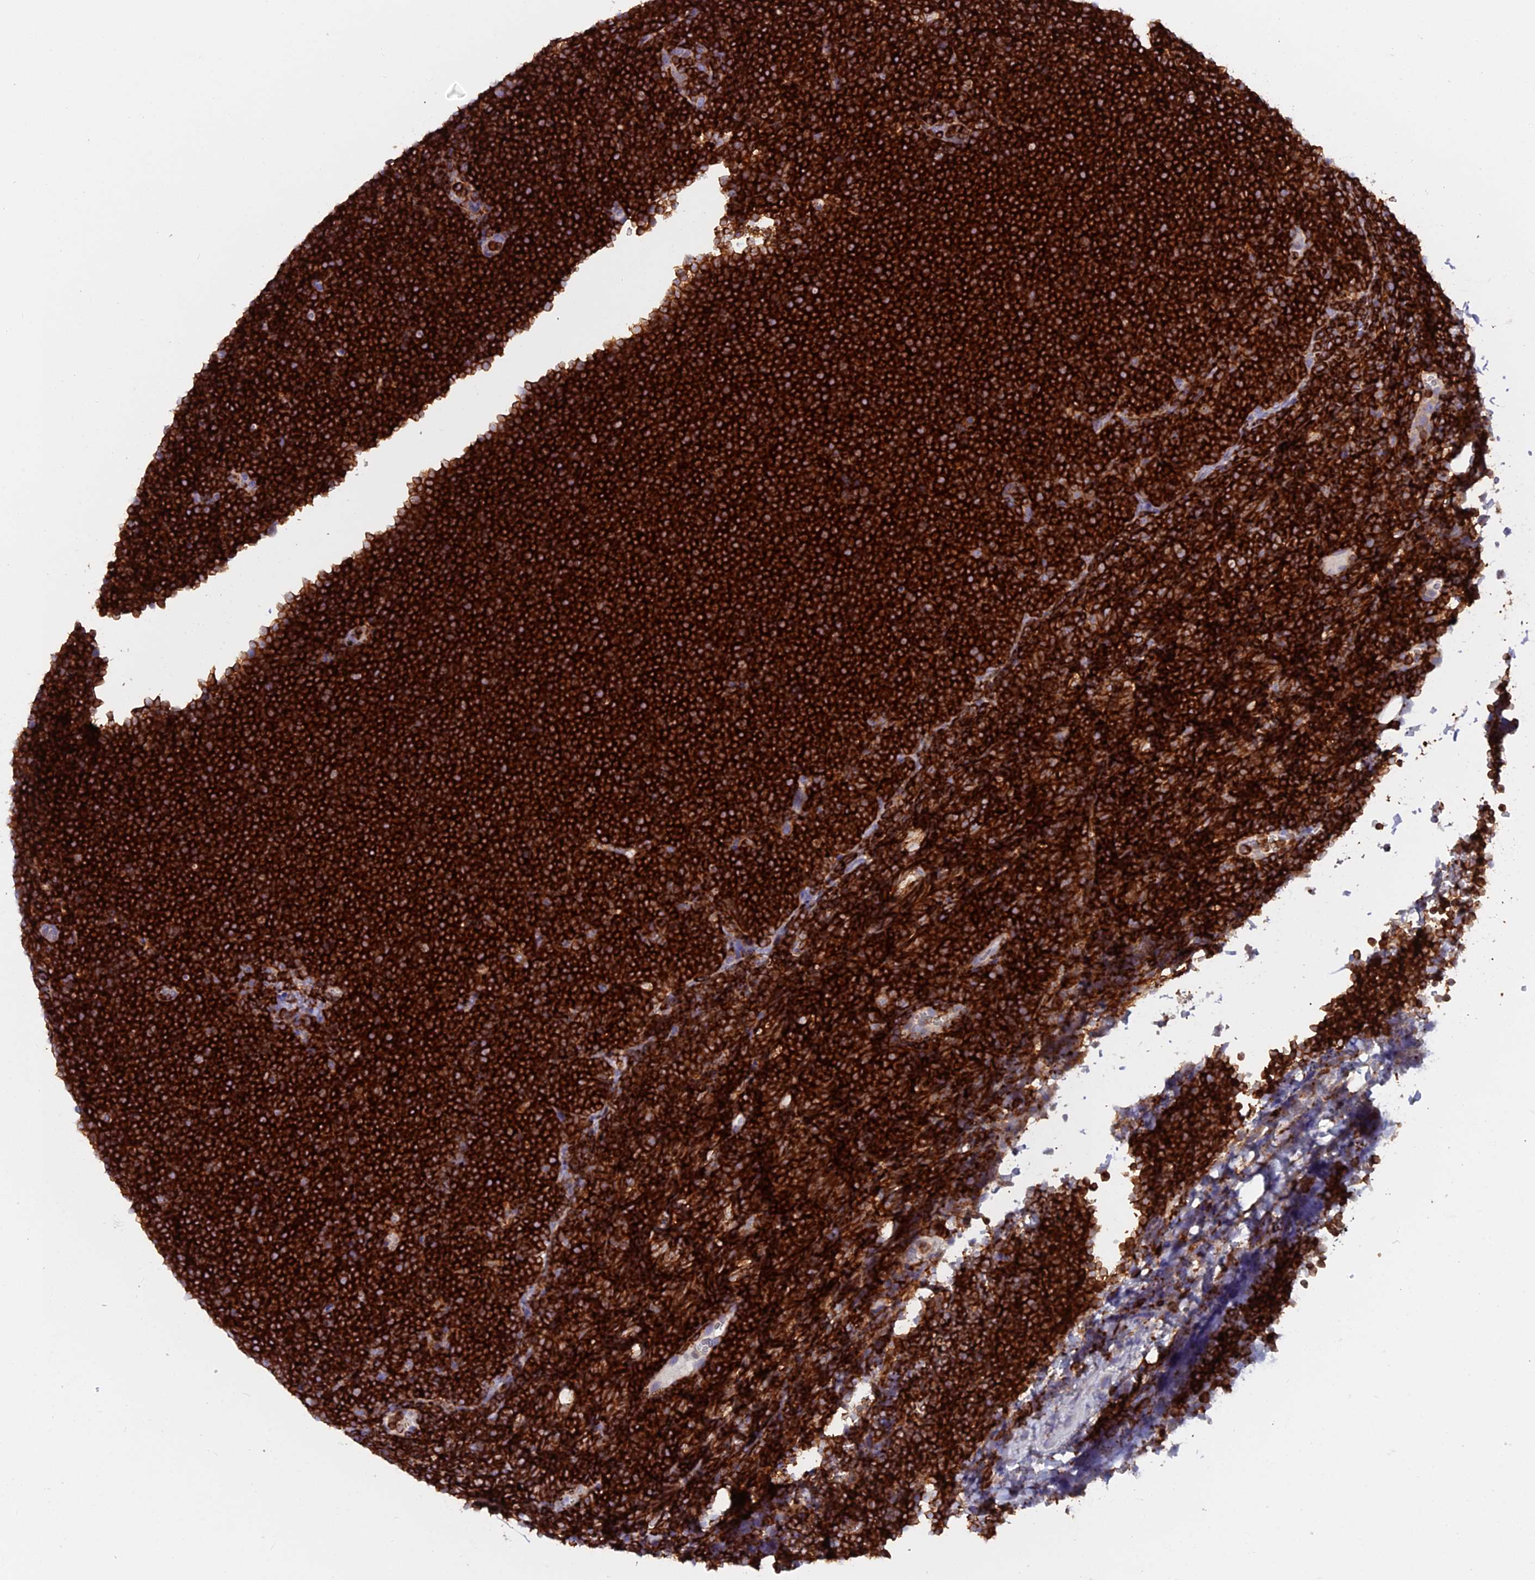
{"staining": {"intensity": "strong", "quantity": ">75%", "location": "cytoplasmic/membranous"}, "tissue": "lymphoma", "cell_type": "Tumor cells", "image_type": "cancer", "snomed": [{"axis": "morphology", "description": "Malignant lymphoma, non-Hodgkin's type, High grade"}, {"axis": "topography", "description": "Lymph node"}], "caption": "Immunohistochemical staining of lymphoma exhibits high levels of strong cytoplasmic/membranous staining in approximately >75% of tumor cells. (DAB (3,3'-diaminobenzidine) IHC with brightfield microscopy, high magnification).", "gene": "ABI3BP", "patient": {"sex": "male", "age": 13}}